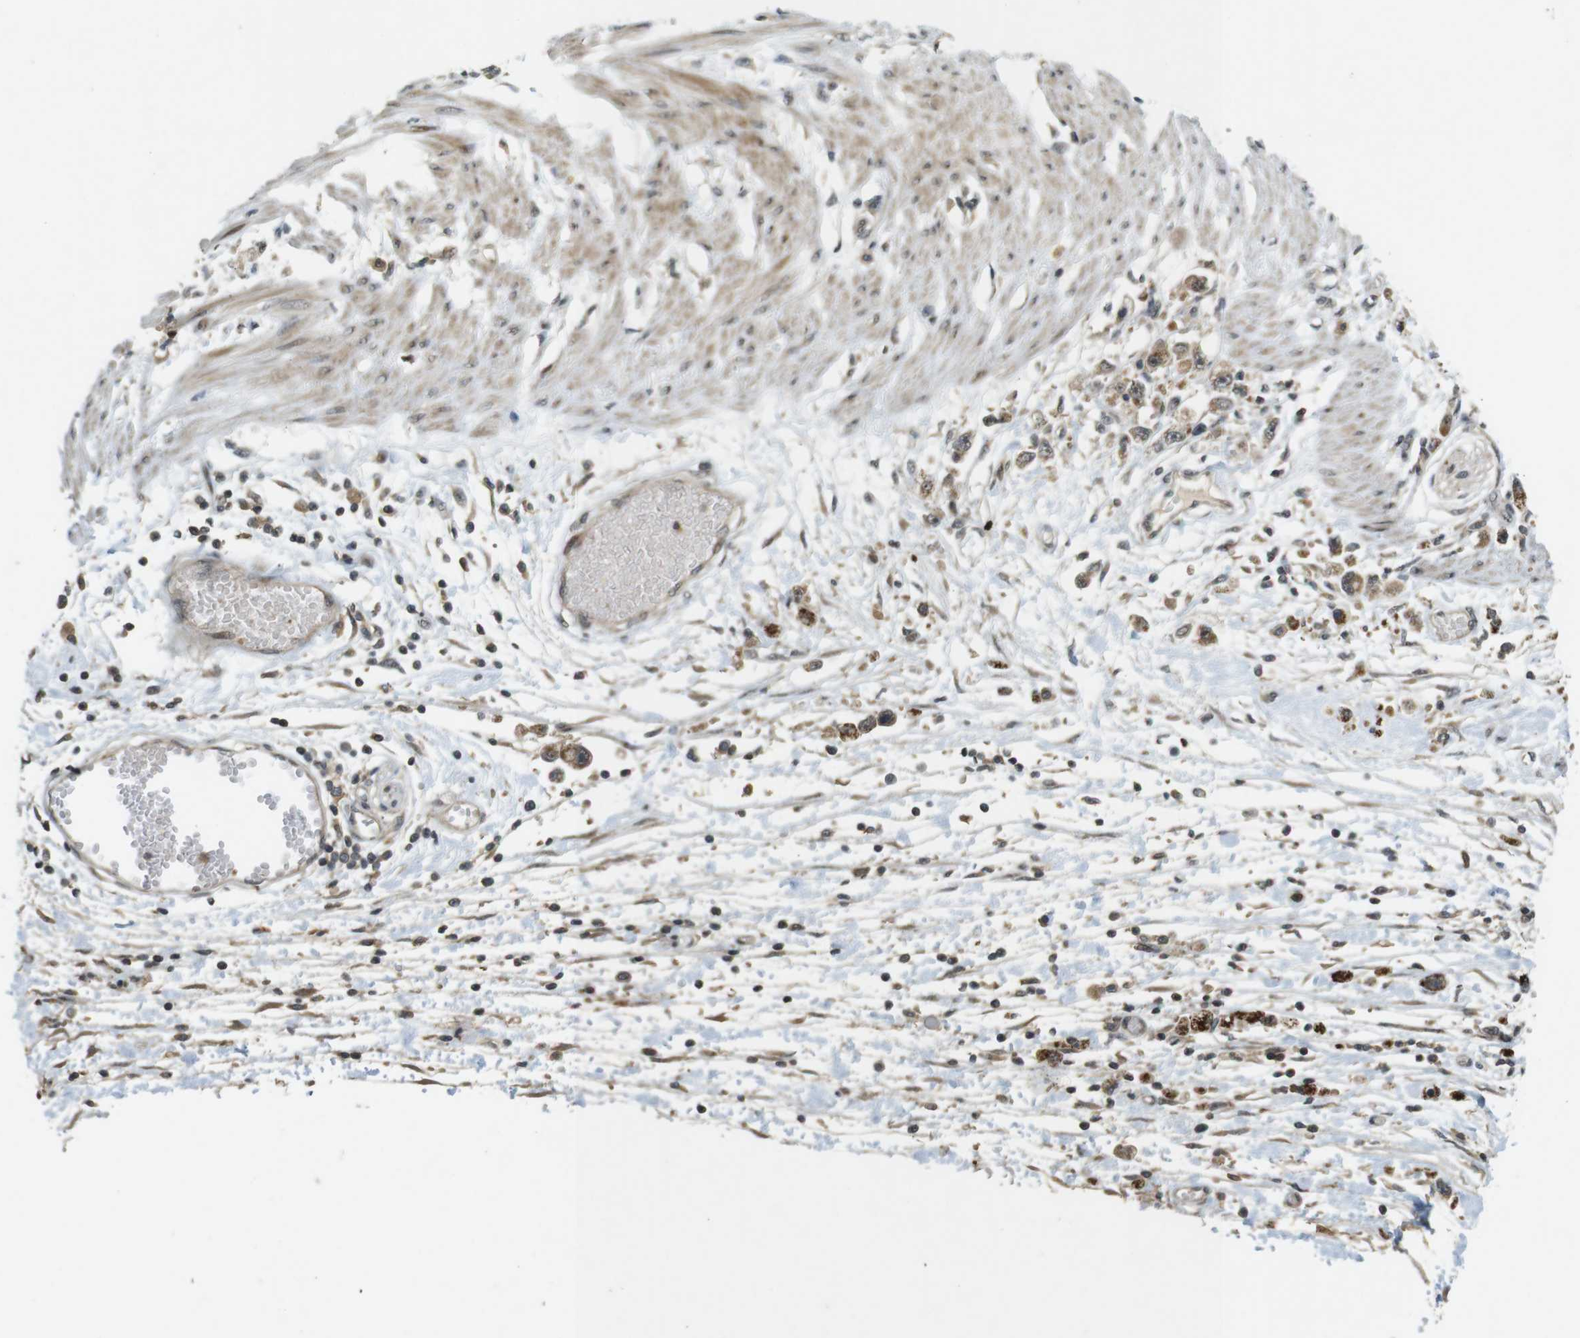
{"staining": {"intensity": "strong", "quantity": "<25%", "location": "cytoplasmic/membranous,nuclear"}, "tissue": "stomach cancer", "cell_type": "Tumor cells", "image_type": "cancer", "snomed": [{"axis": "morphology", "description": "Adenocarcinoma, NOS"}, {"axis": "topography", "description": "Stomach"}], "caption": "A brown stain labels strong cytoplasmic/membranous and nuclear expression of a protein in human adenocarcinoma (stomach) tumor cells.", "gene": "TMX3", "patient": {"sex": "female", "age": 59}}